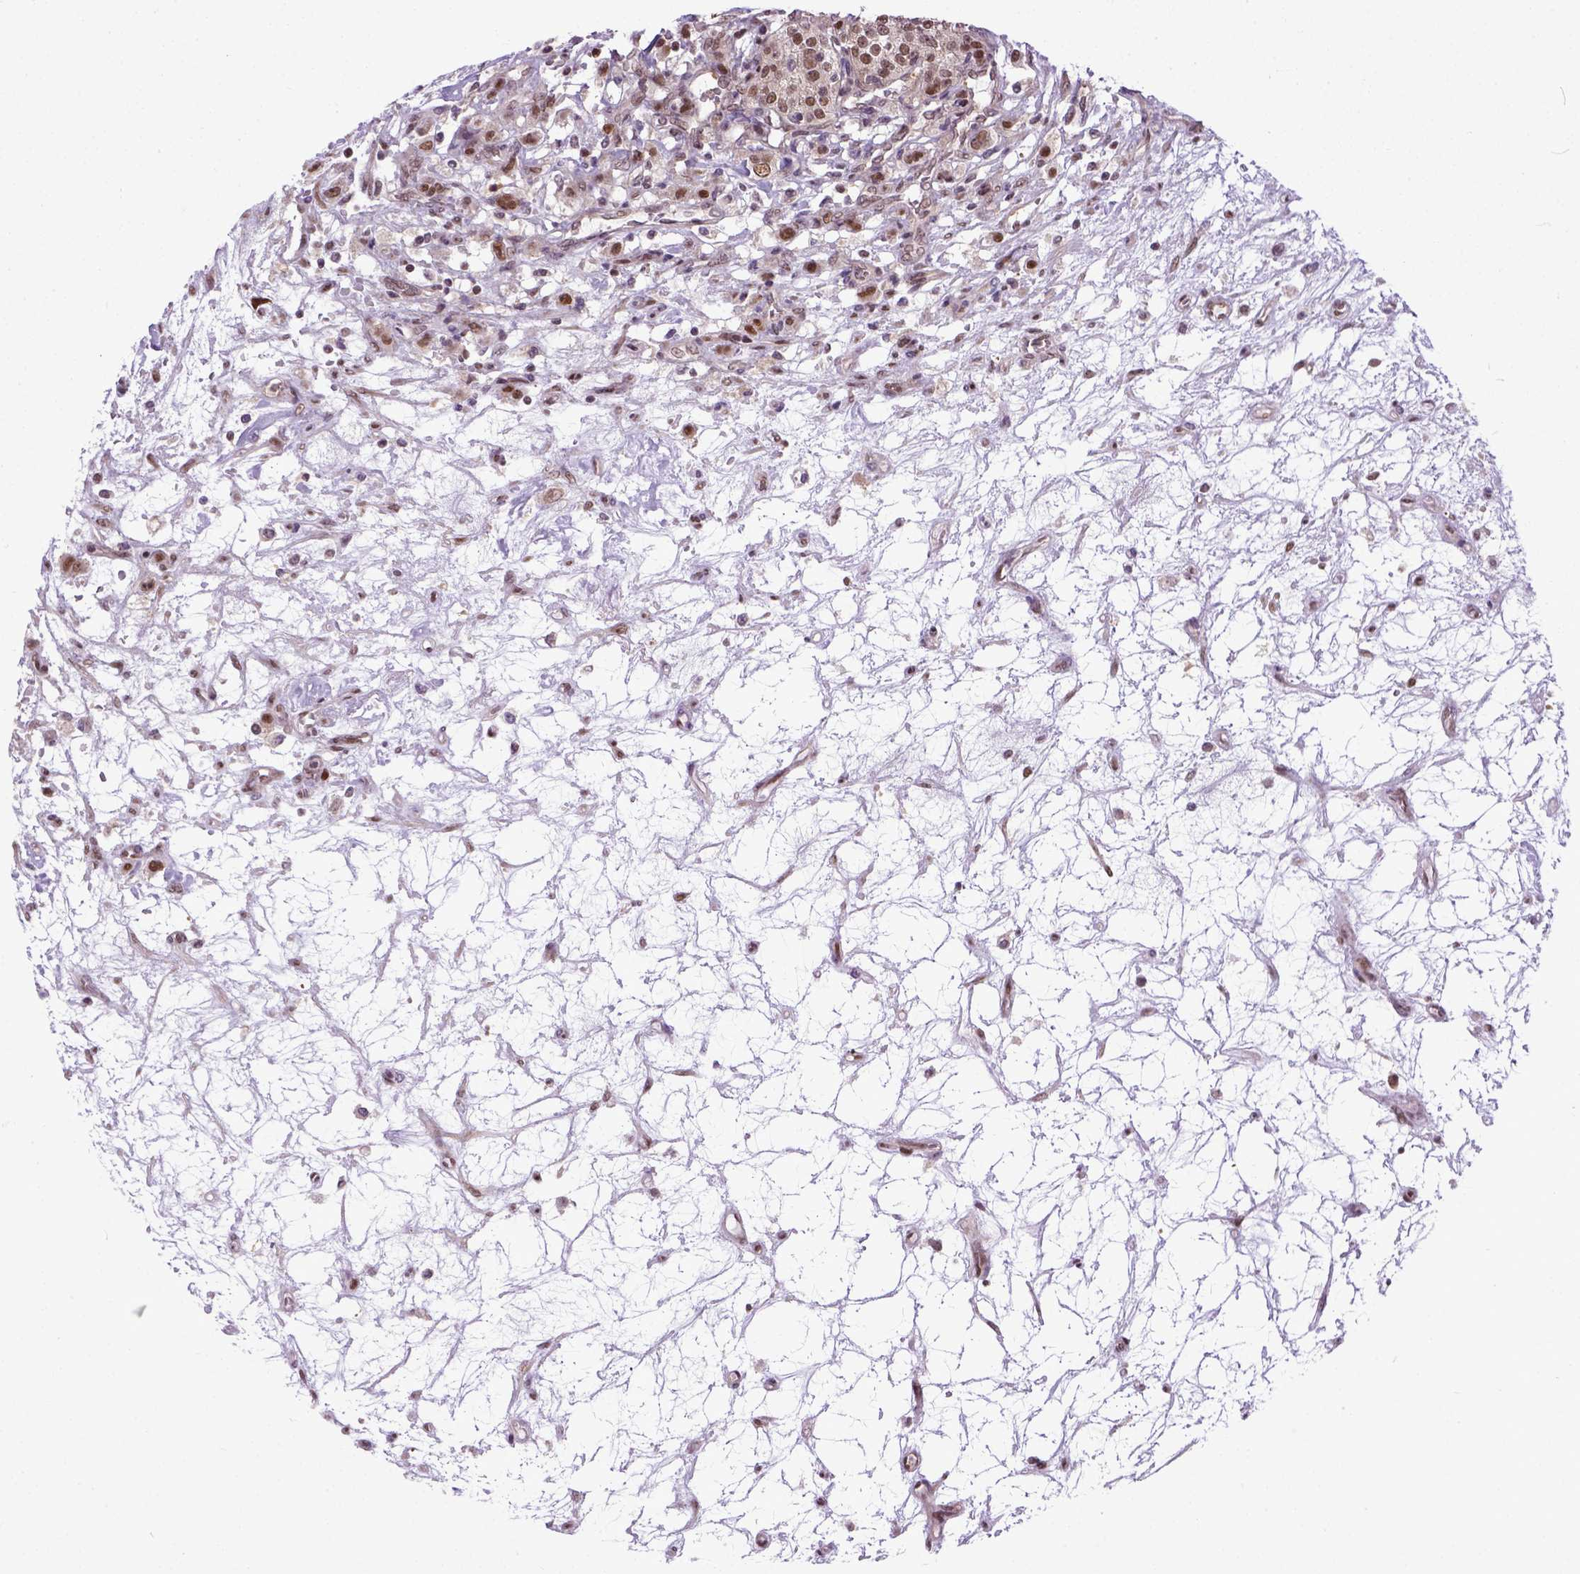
{"staining": {"intensity": "moderate", "quantity": ">75%", "location": "nuclear"}, "tissue": "renal cancer", "cell_type": "Tumor cells", "image_type": "cancer", "snomed": [{"axis": "morphology", "description": "Adenocarcinoma, NOS"}, {"axis": "topography", "description": "Kidney"}], "caption": "The immunohistochemical stain labels moderate nuclear staining in tumor cells of renal cancer tissue.", "gene": "UBA3", "patient": {"sex": "female", "age": 63}}